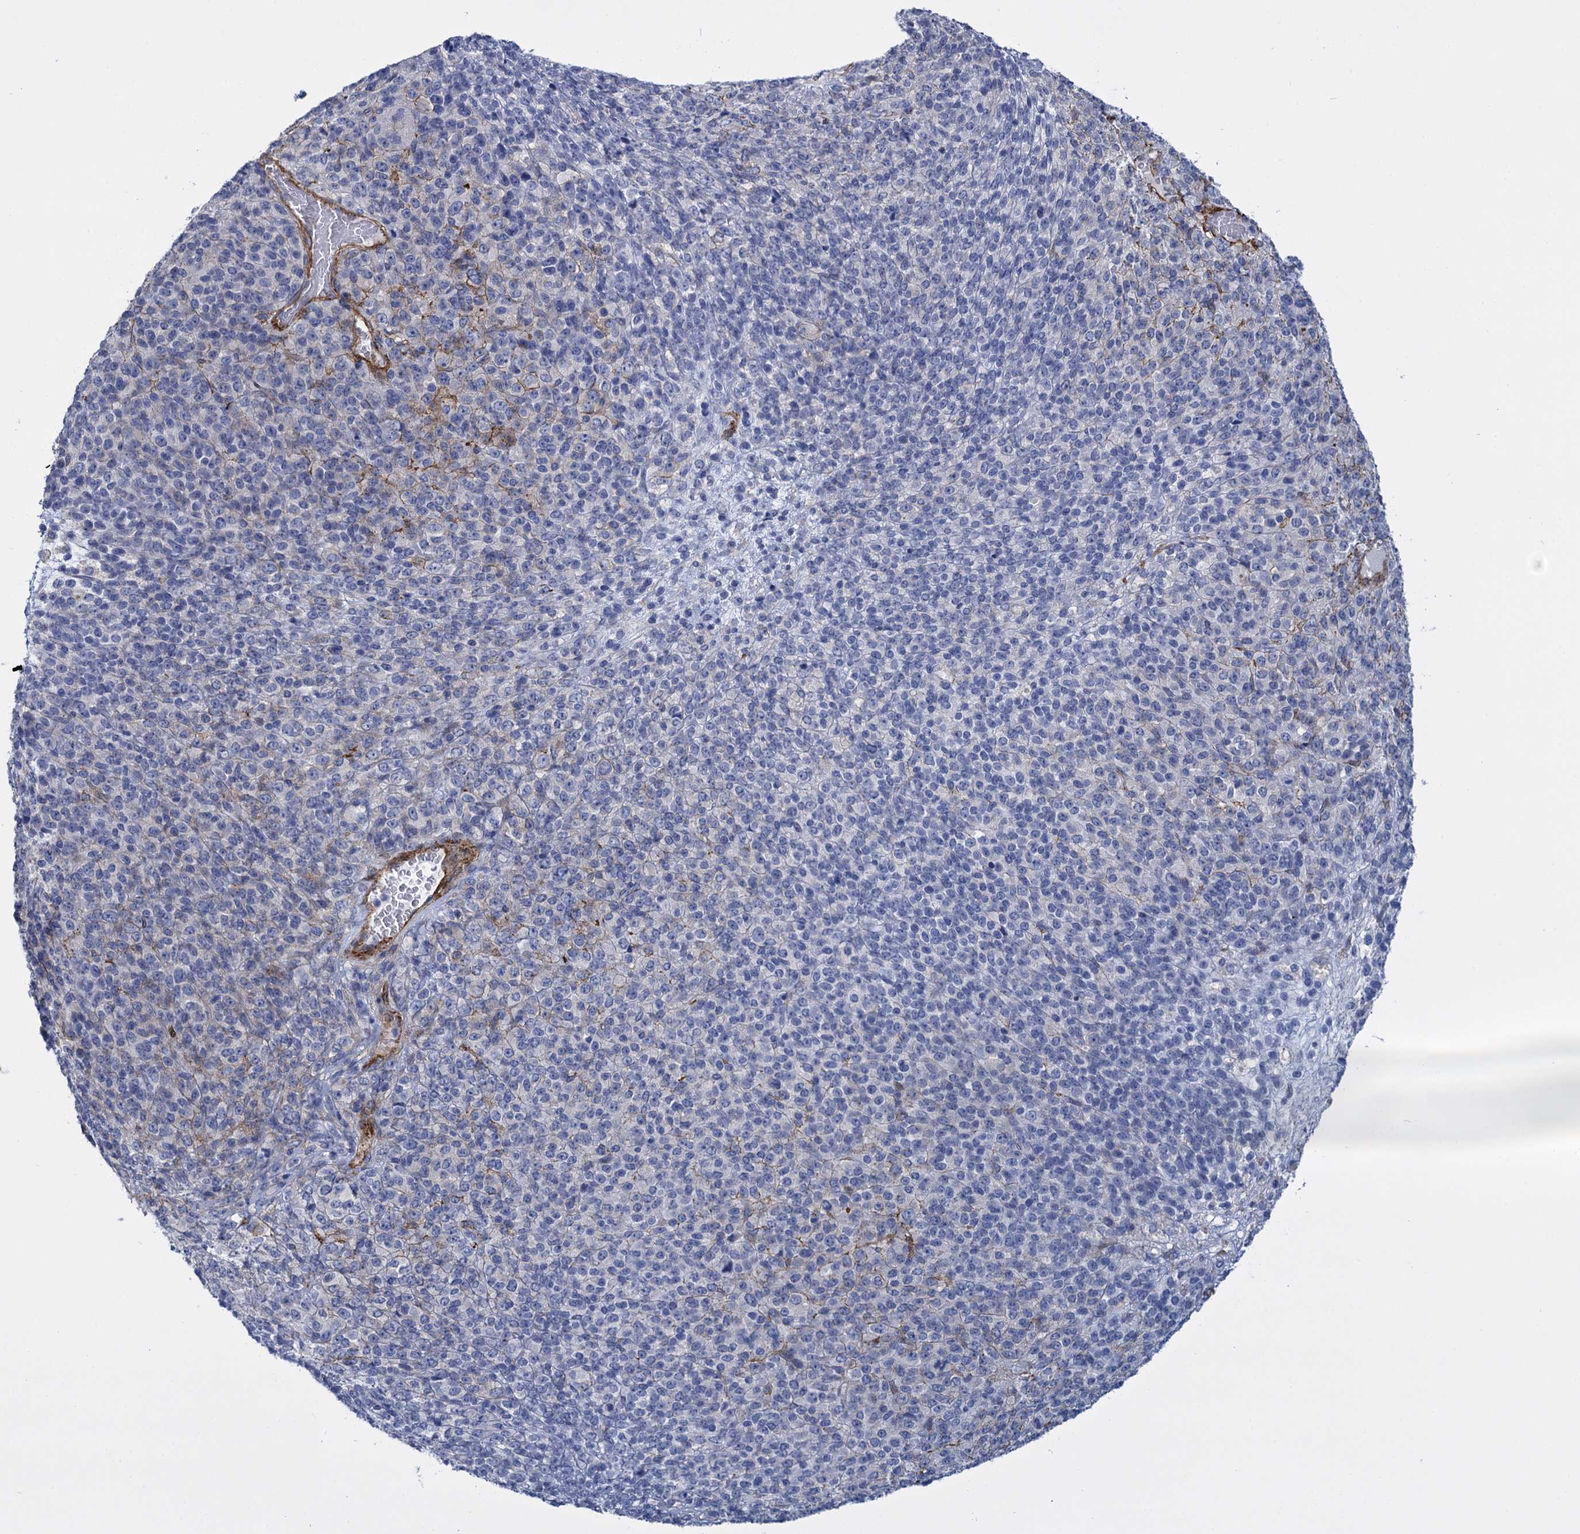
{"staining": {"intensity": "negative", "quantity": "none", "location": "none"}, "tissue": "melanoma", "cell_type": "Tumor cells", "image_type": "cancer", "snomed": [{"axis": "morphology", "description": "Malignant melanoma, Metastatic site"}, {"axis": "topography", "description": "Brain"}], "caption": "A high-resolution image shows immunohistochemistry staining of melanoma, which shows no significant staining in tumor cells.", "gene": "SNCG", "patient": {"sex": "female", "age": 56}}